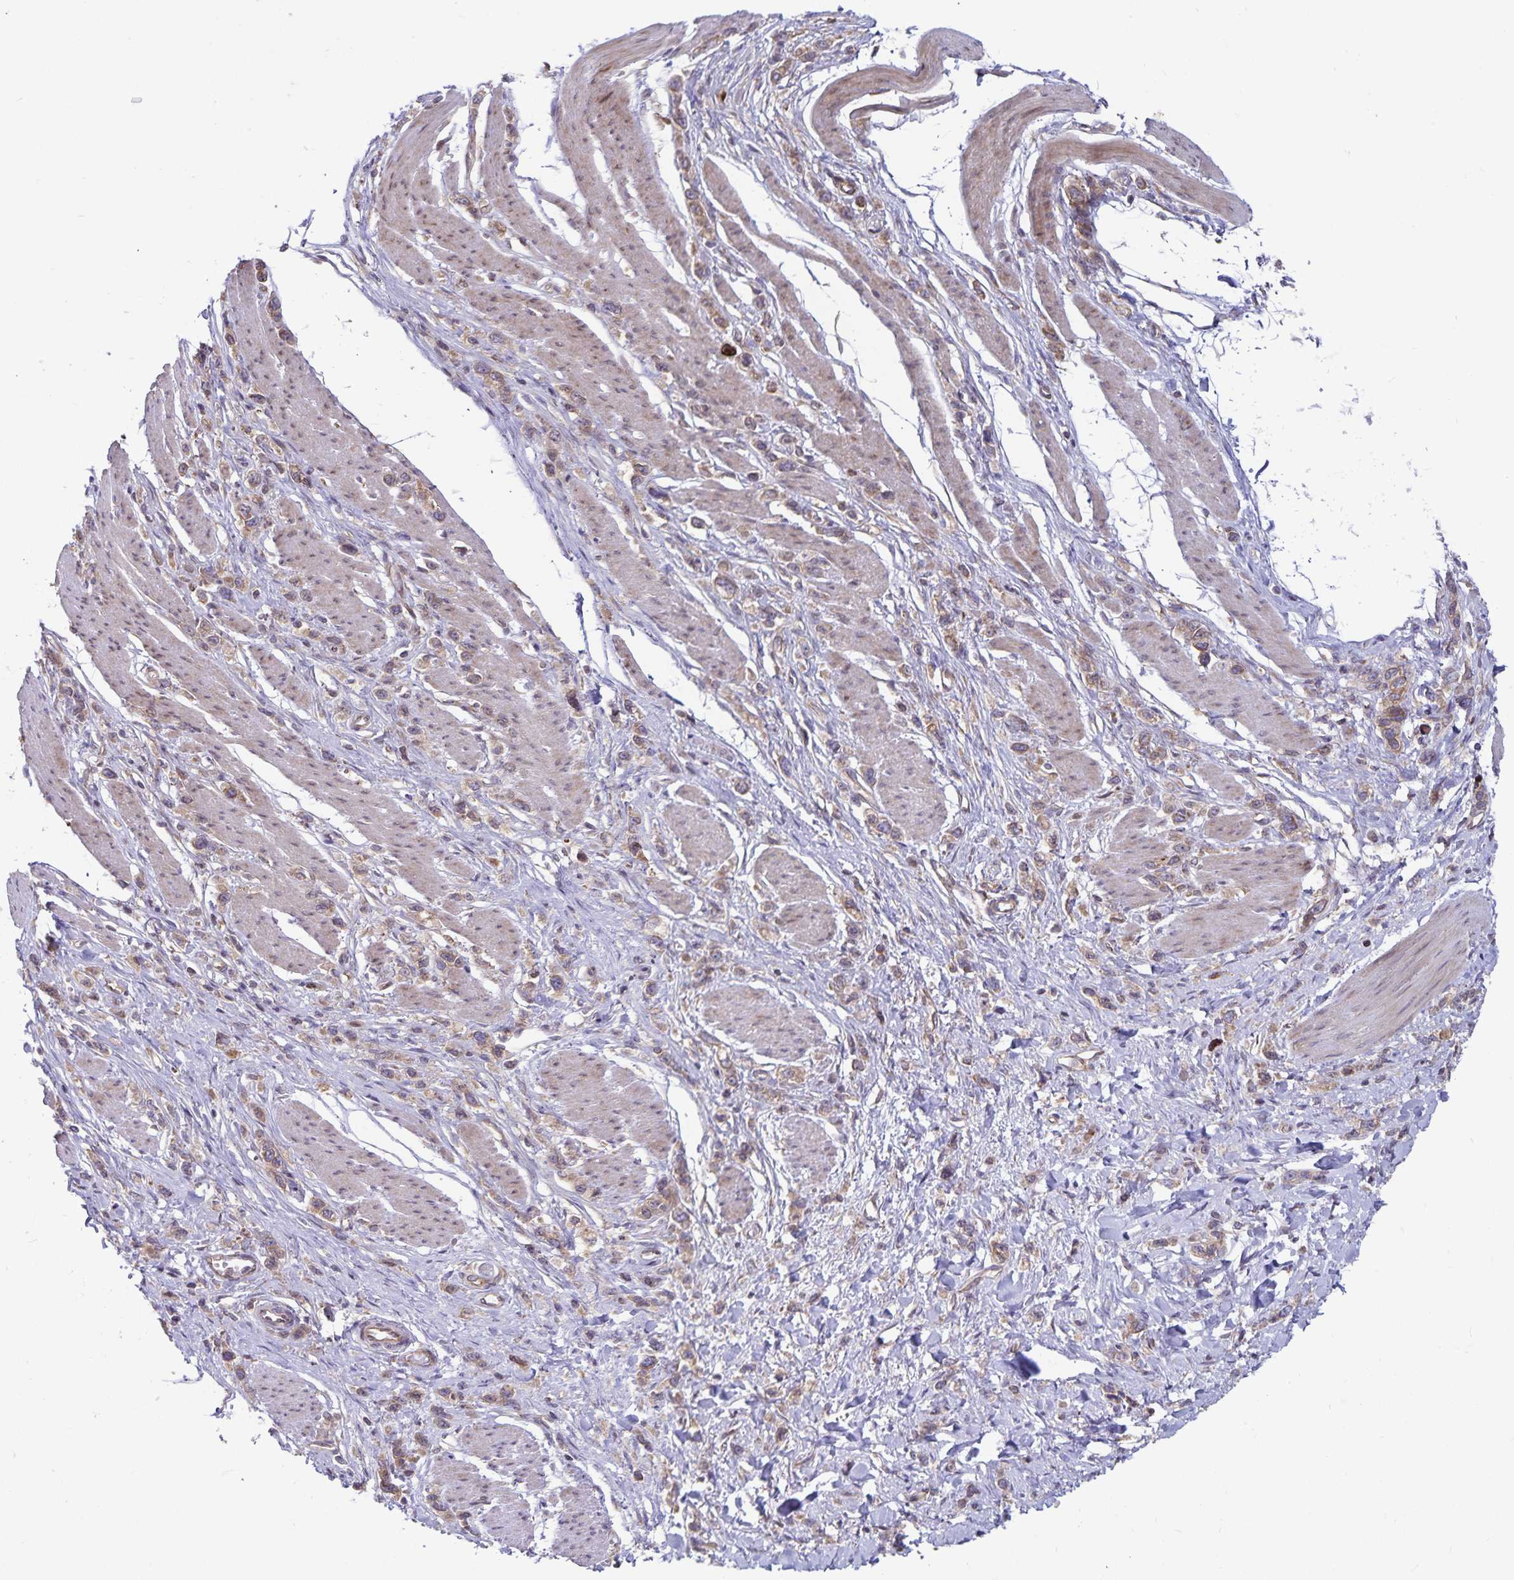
{"staining": {"intensity": "weak", "quantity": ">75%", "location": "cytoplasmic/membranous"}, "tissue": "stomach cancer", "cell_type": "Tumor cells", "image_type": "cancer", "snomed": [{"axis": "morphology", "description": "Adenocarcinoma, NOS"}, {"axis": "topography", "description": "Stomach"}], "caption": "Tumor cells display weak cytoplasmic/membranous staining in about >75% of cells in adenocarcinoma (stomach).", "gene": "SEC62", "patient": {"sex": "female", "age": 65}}